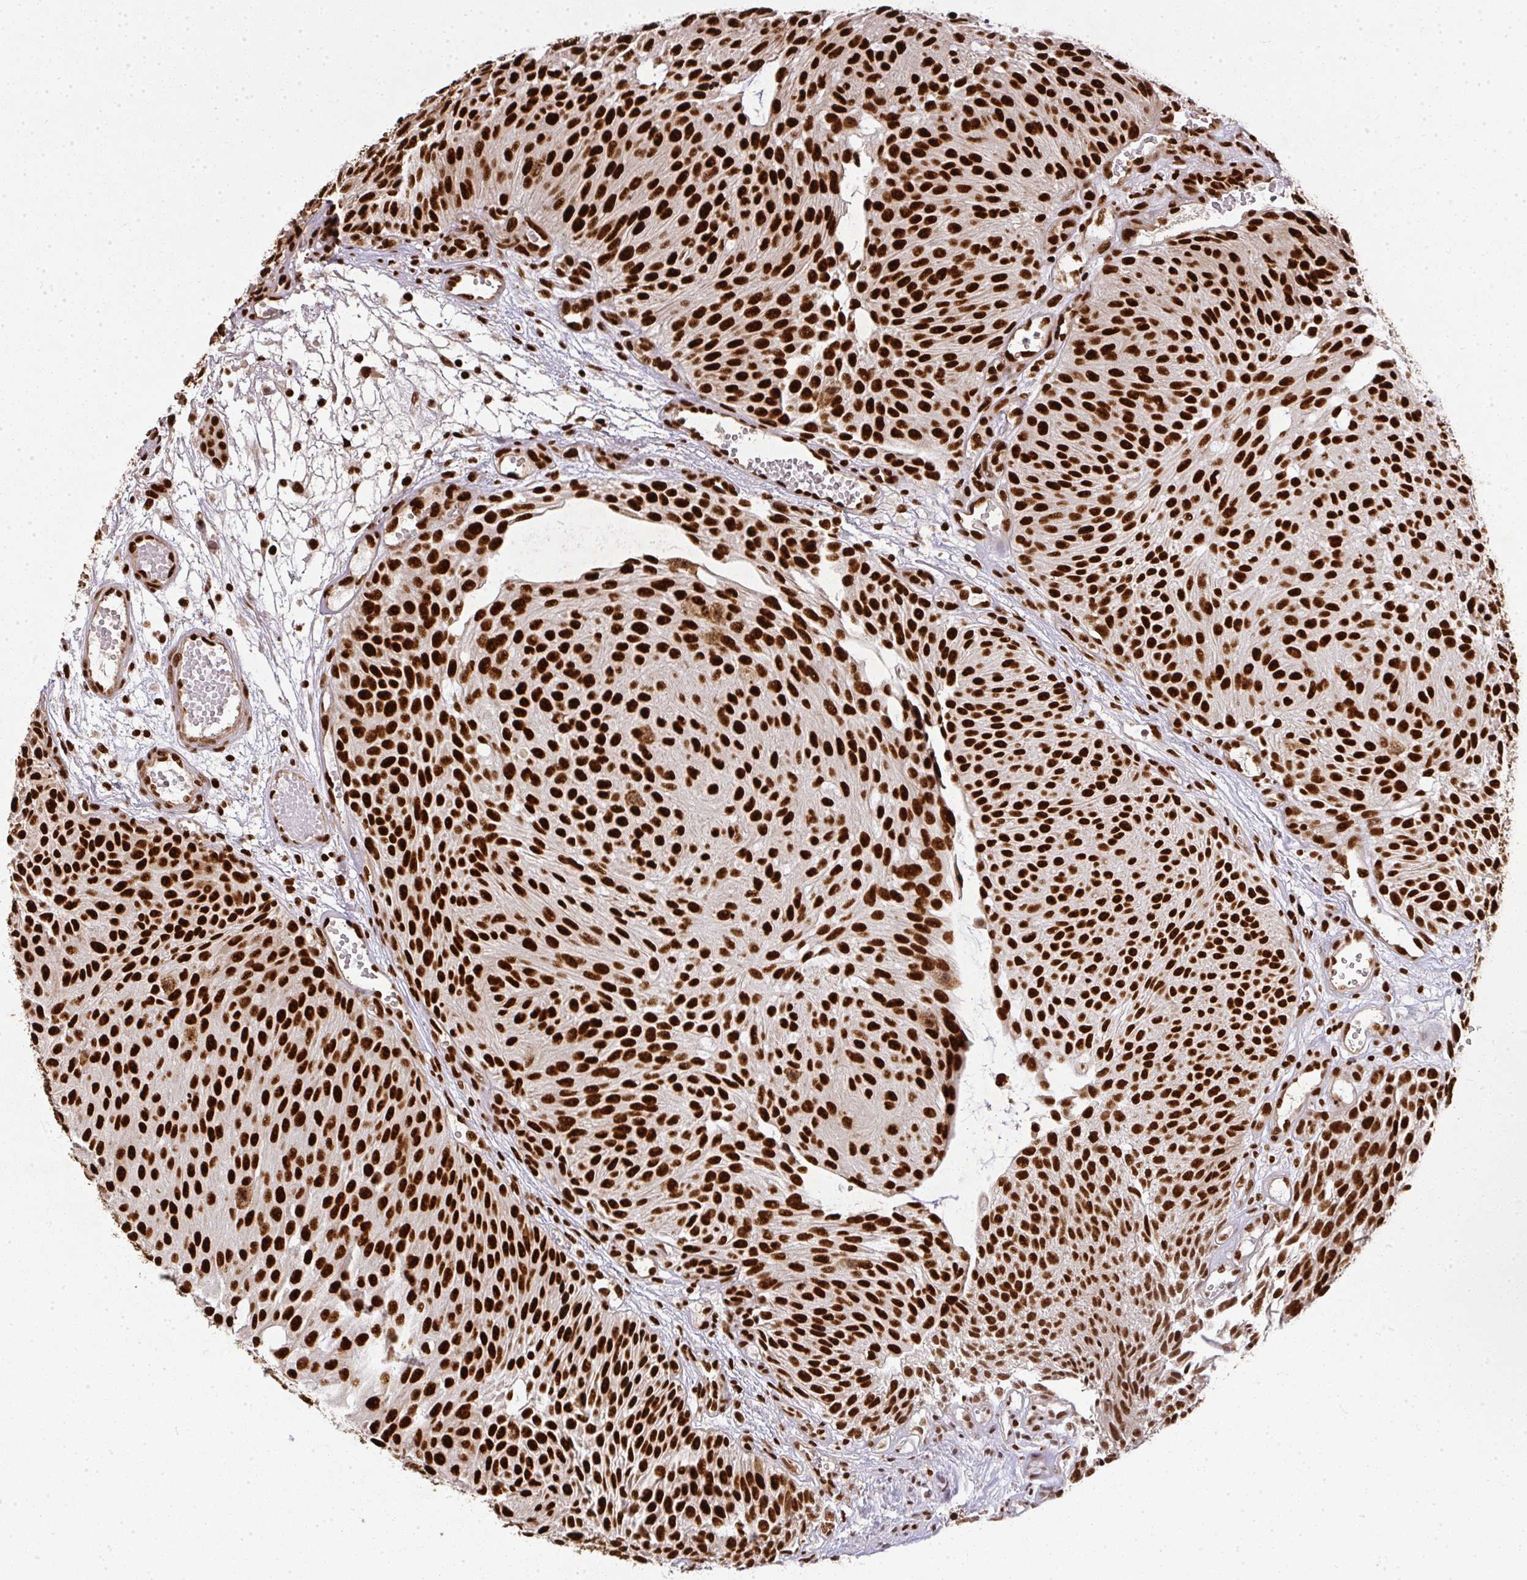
{"staining": {"intensity": "strong", "quantity": ">75%", "location": "nuclear"}, "tissue": "urothelial cancer", "cell_type": "Tumor cells", "image_type": "cancer", "snomed": [{"axis": "morphology", "description": "Urothelial carcinoma, NOS"}, {"axis": "topography", "description": "Urinary bladder"}], "caption": "Immunohistochemical staining of transitional cell carcinoma demonstrates high levels of strong nuclear protein expression in approximately >75% of tumor cells.", "gene": "U2AF1", "patient": {"sex": "male", "age": 84}}